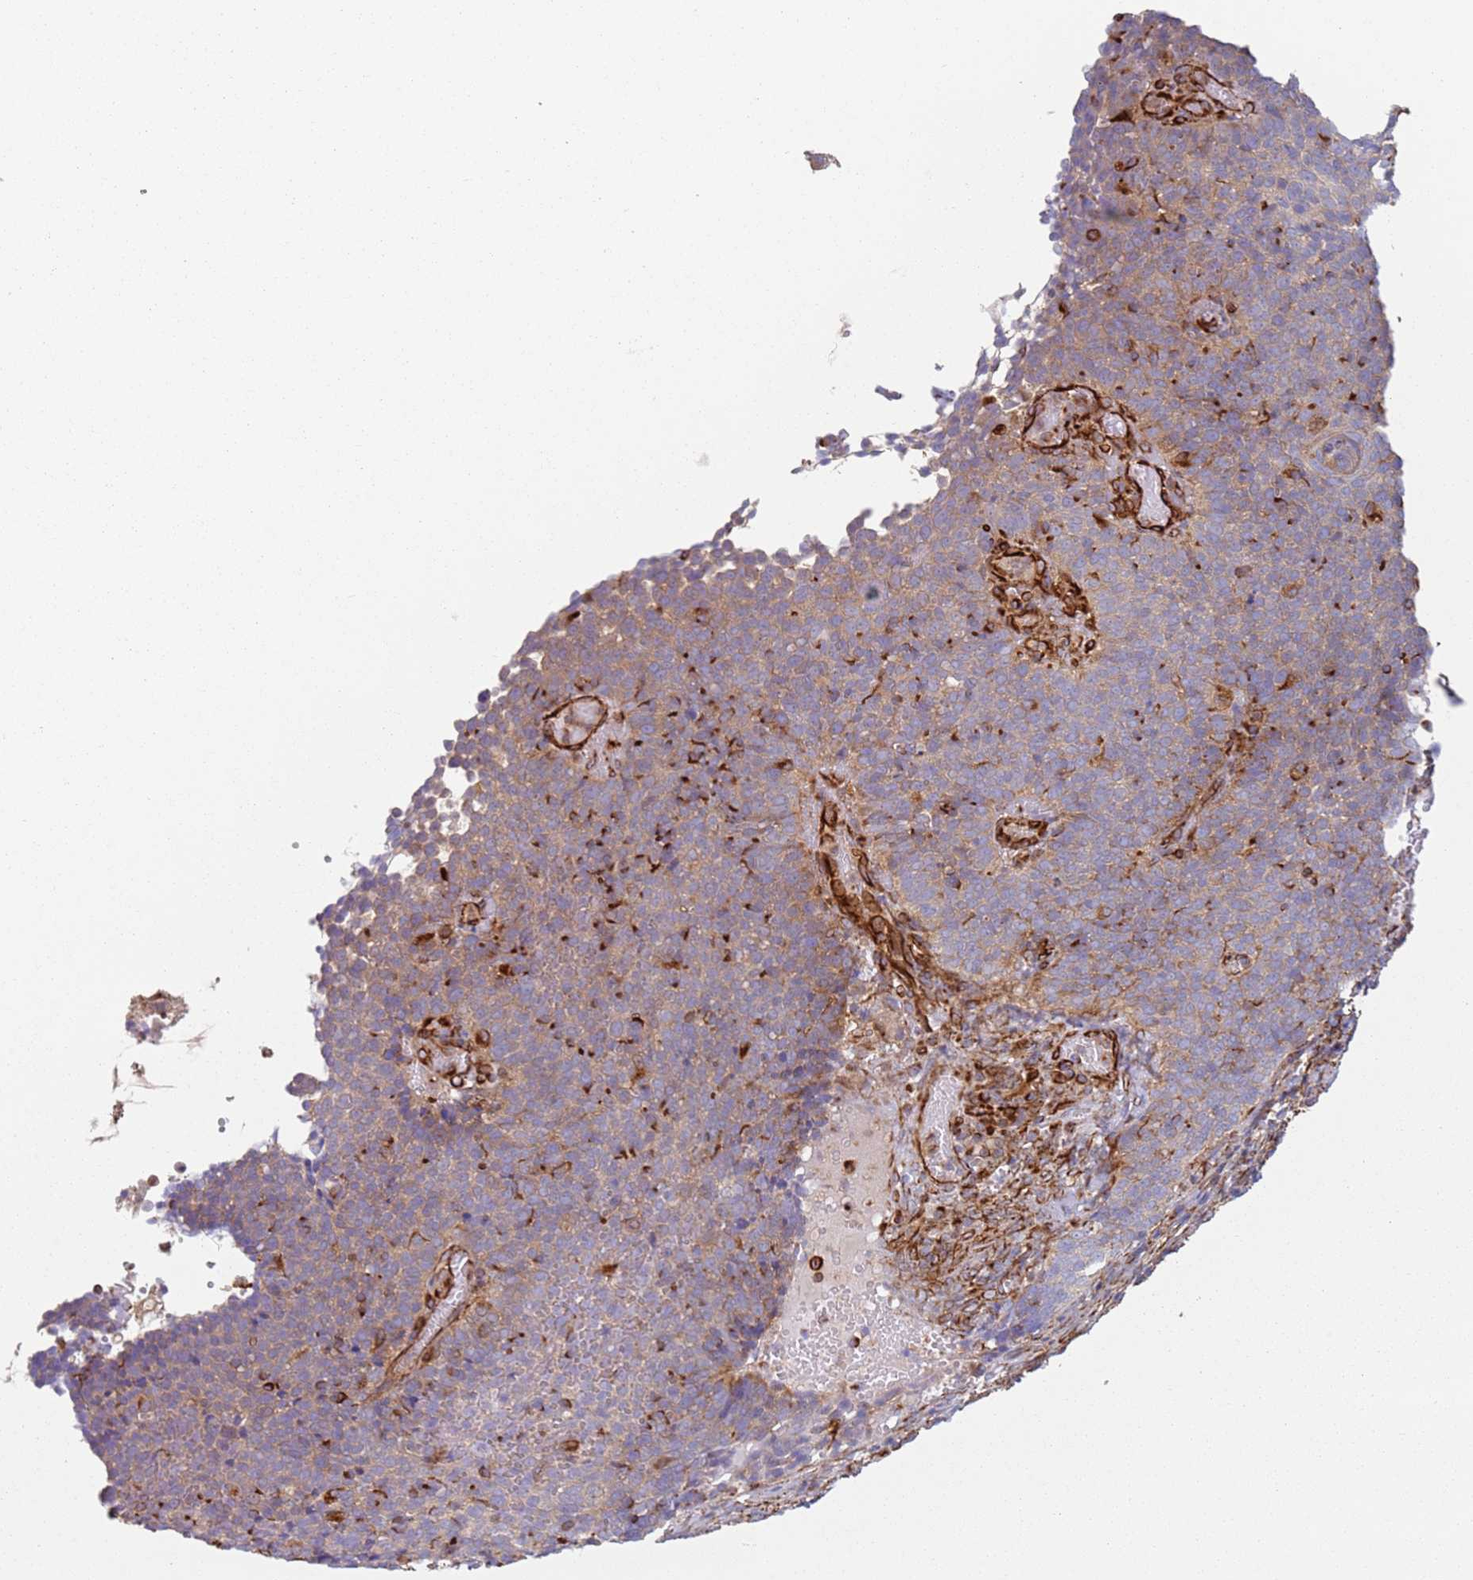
{"staining": {"intensity": "weak", "quantity": "25%-75%", "location": "cytoplasmic/membranous"}, "tissue": "cervical cancer", "cell_type": "Tumor cells", "image_type": "cancer", "snomed": [{"axis": "morphology", "description": "Normal tissue, NOS"}, {"axis": "morphology", "description": "Squamous cell carcinoma, NOS"}, {"axis": "topography", "description": "Cervix"}], "caption": "Immunohistochemistry (IHC) image of human cervical squamous cell carcinoma stained for a protein (brown), which shows low levels of weak cytoplasmic/membranous staining in about 25%-75% of tumor cells.", "gene": "SNAPIN", "patient": {"sex": "female", "age": 39}}